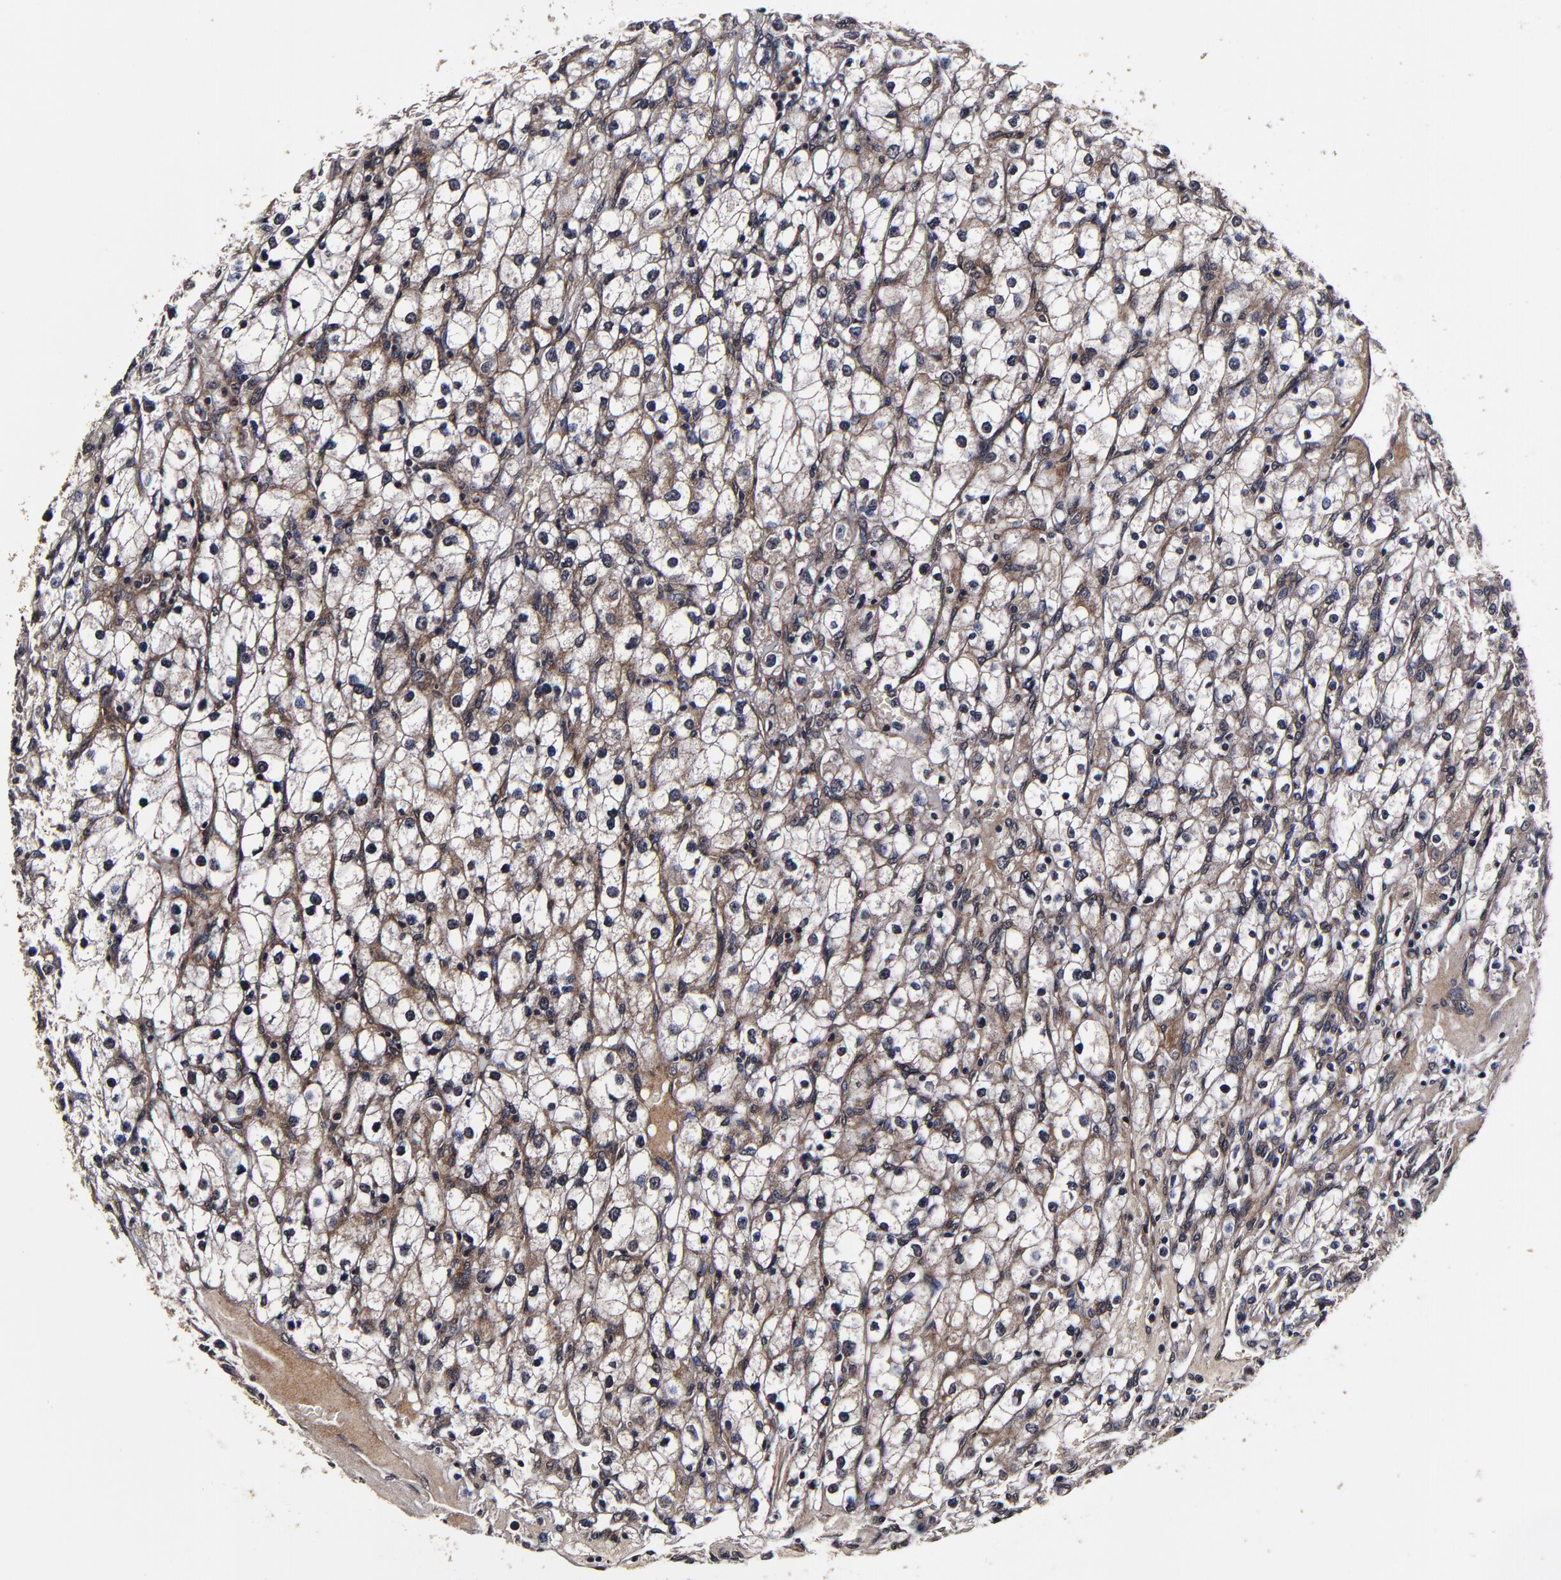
{"staining": {"intensity": "weak", "quantity": "<25%", "location": "cytoplasmic/membranous"}, "tissue": "renal cancer", "cell_type": "Tumor cells", "image_type": "cancer", "snomed": [{"axis": "morphology", "description": "Adenocarcinoma, NOS"}, {"axis": "topography", "description": "Kidney"}], "caption": "The photomicrograph shows no significant expression in tumor cells of renal cancer (adenocarcinoma). (DAB (3,3'-diaminobenzidine) immunohistochemistry (IHC) with hematoxylin counter stain).", "gene": "MMP15", "patient": {"sex": "female", "age": 62}}